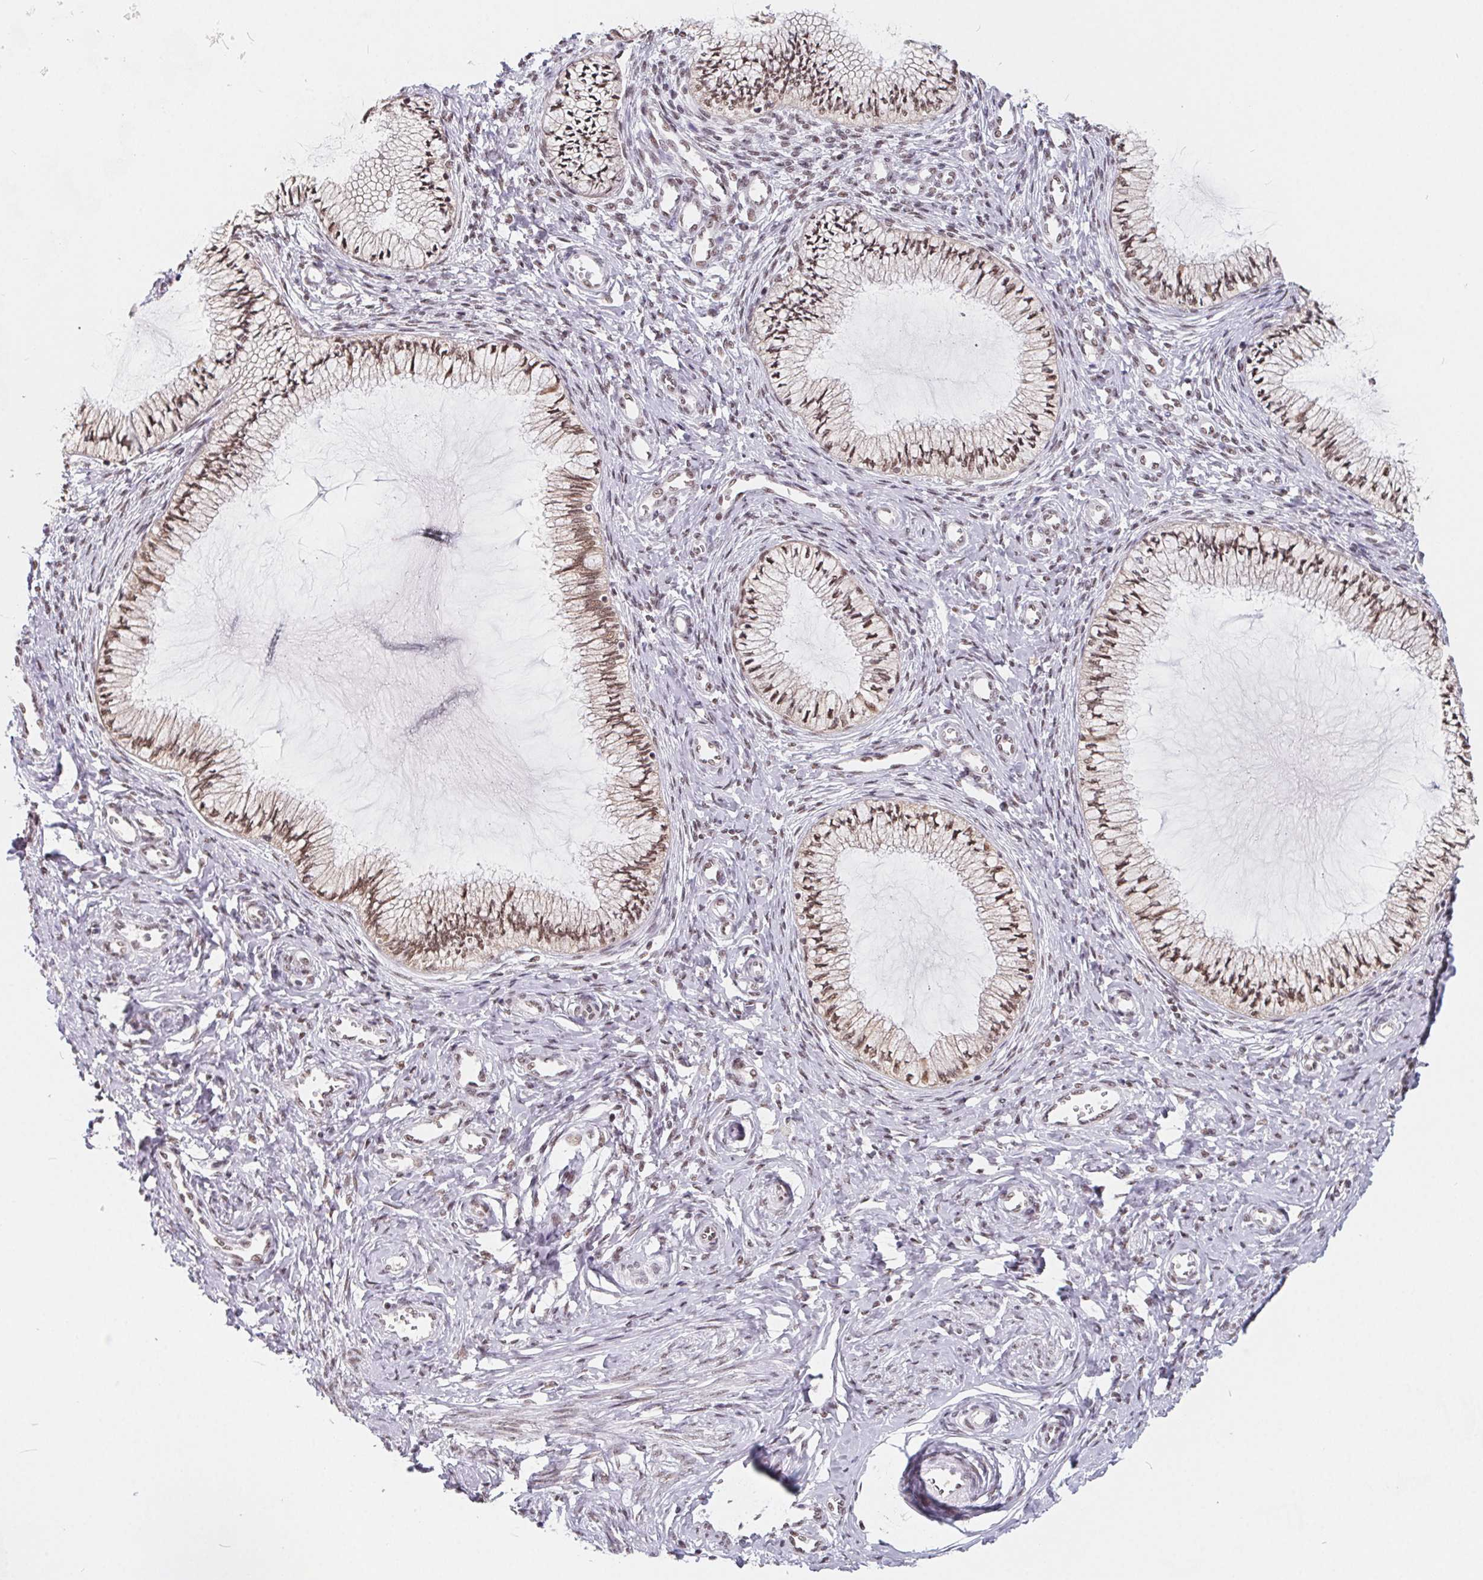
{"staining": {"intensity": "moderate", "quantity": ">75%", "location": "nuclear"}, "tissue": "cervix", "cell_type": "Glandular cells", "image_type": "normal", "snomed": [{"axis": "morphology", "description": "Normal tissue, NOS"}, {"axis": "topography", "description": "Cervix"}], "caption": "Immunohistochemistry (DAB) staining of benign cervix displays moderate nuclear protein expression in approximately >75% of glandular cells. (Stains: DAB in brown, nuclei in blue, Microscopy: brightfield microscopy at high magnification).", "gene": "TCERG1", "patient": {"sex": "female", "age": 24}}